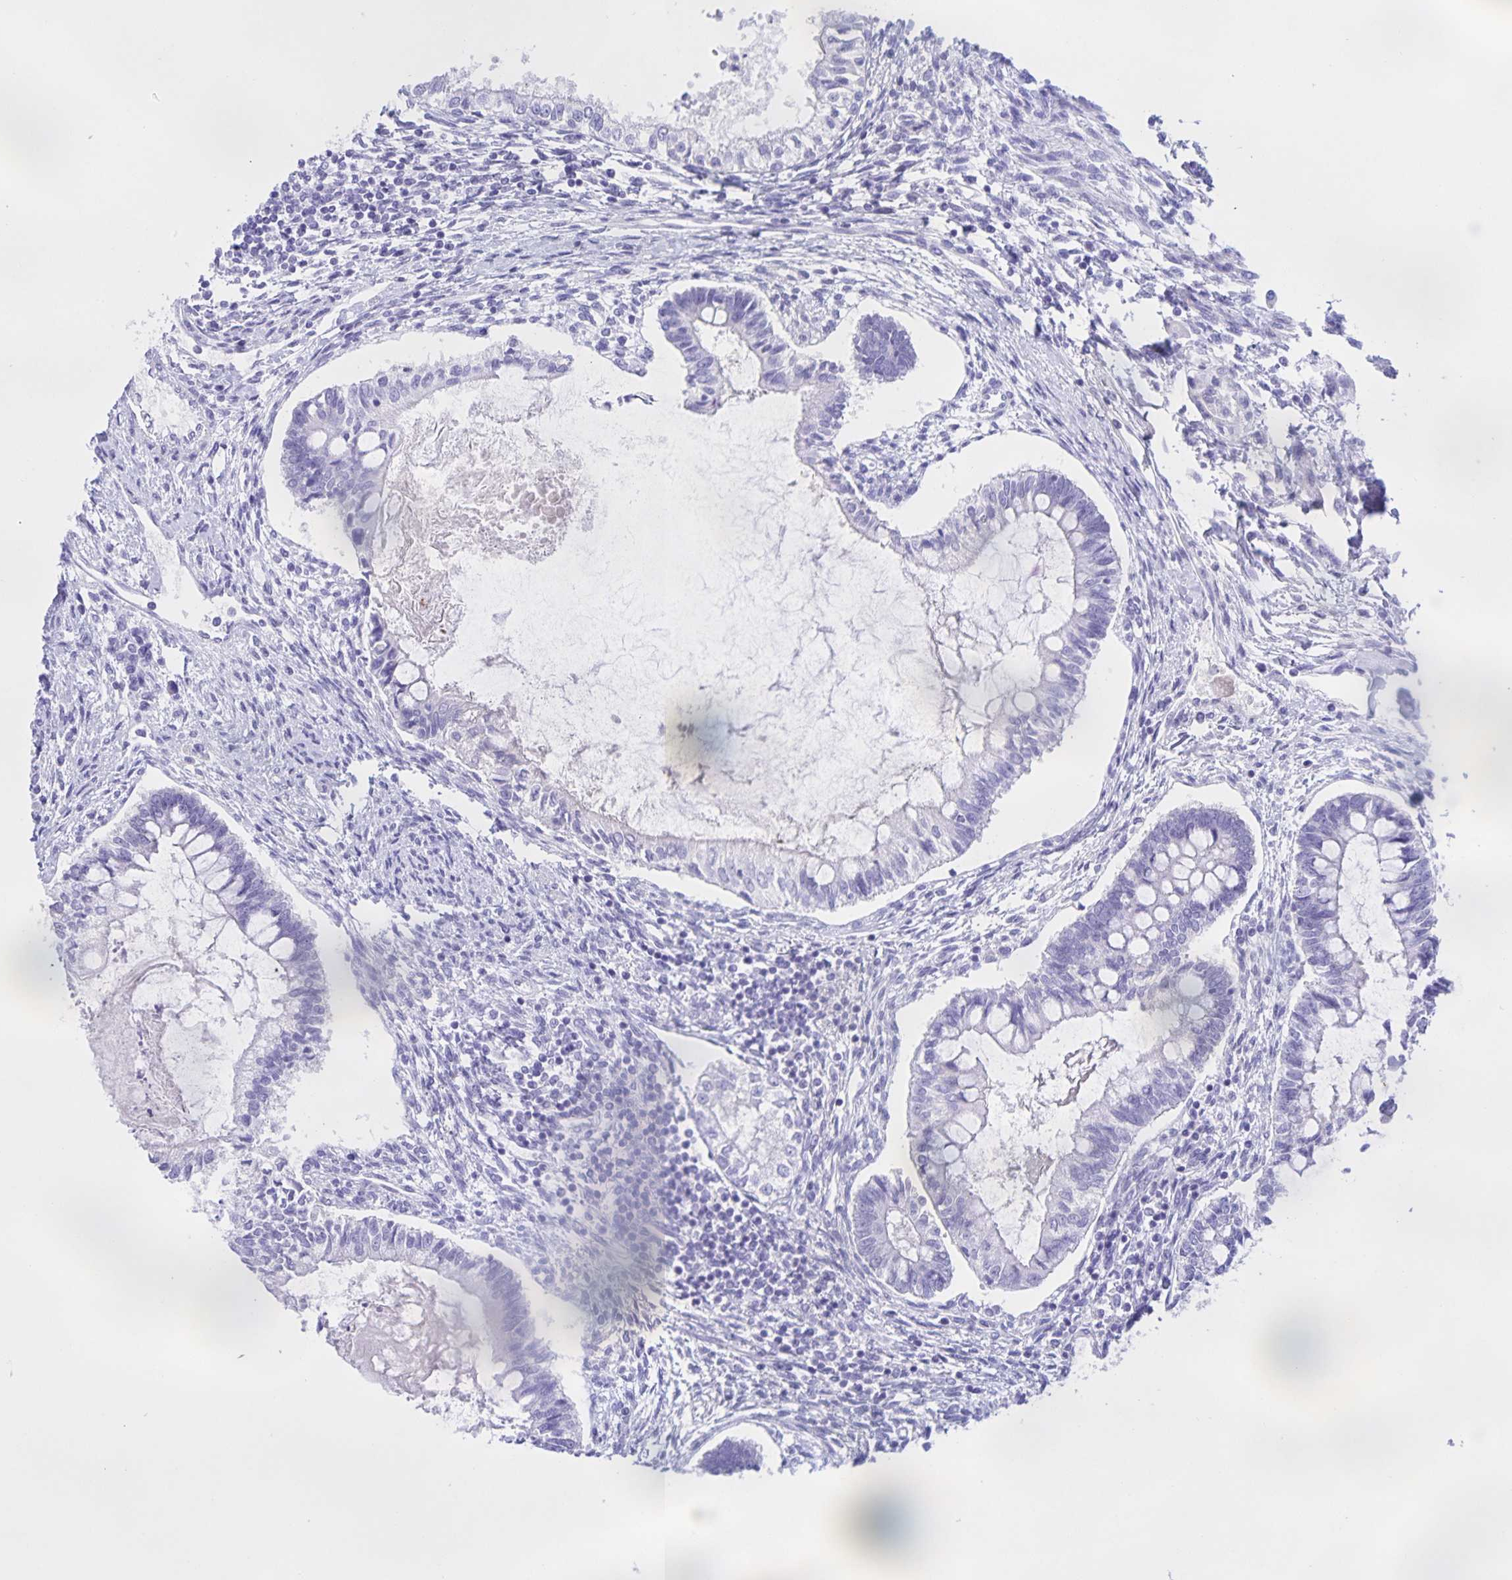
{"staining": {"intensity": "negative", "quantity": "none", "location": "none"}, "tissue": "testis cancer", "cell_type": "Tumor cells", "image_type": "cancer", "snomed": [{"axis": "morphology", "description": "Carcinoma, Embryonal, NOS"}, {"axis": "topography", "description": "Testis"}], "caption": "DAB (3,3'-diaminobenzidine) immunohistochemical staining of testis embryonal carcinoma shows no significant expression in tumor cells.", "gene": "CATSPER4", "patient": {"sex": "male", "age": 37}}